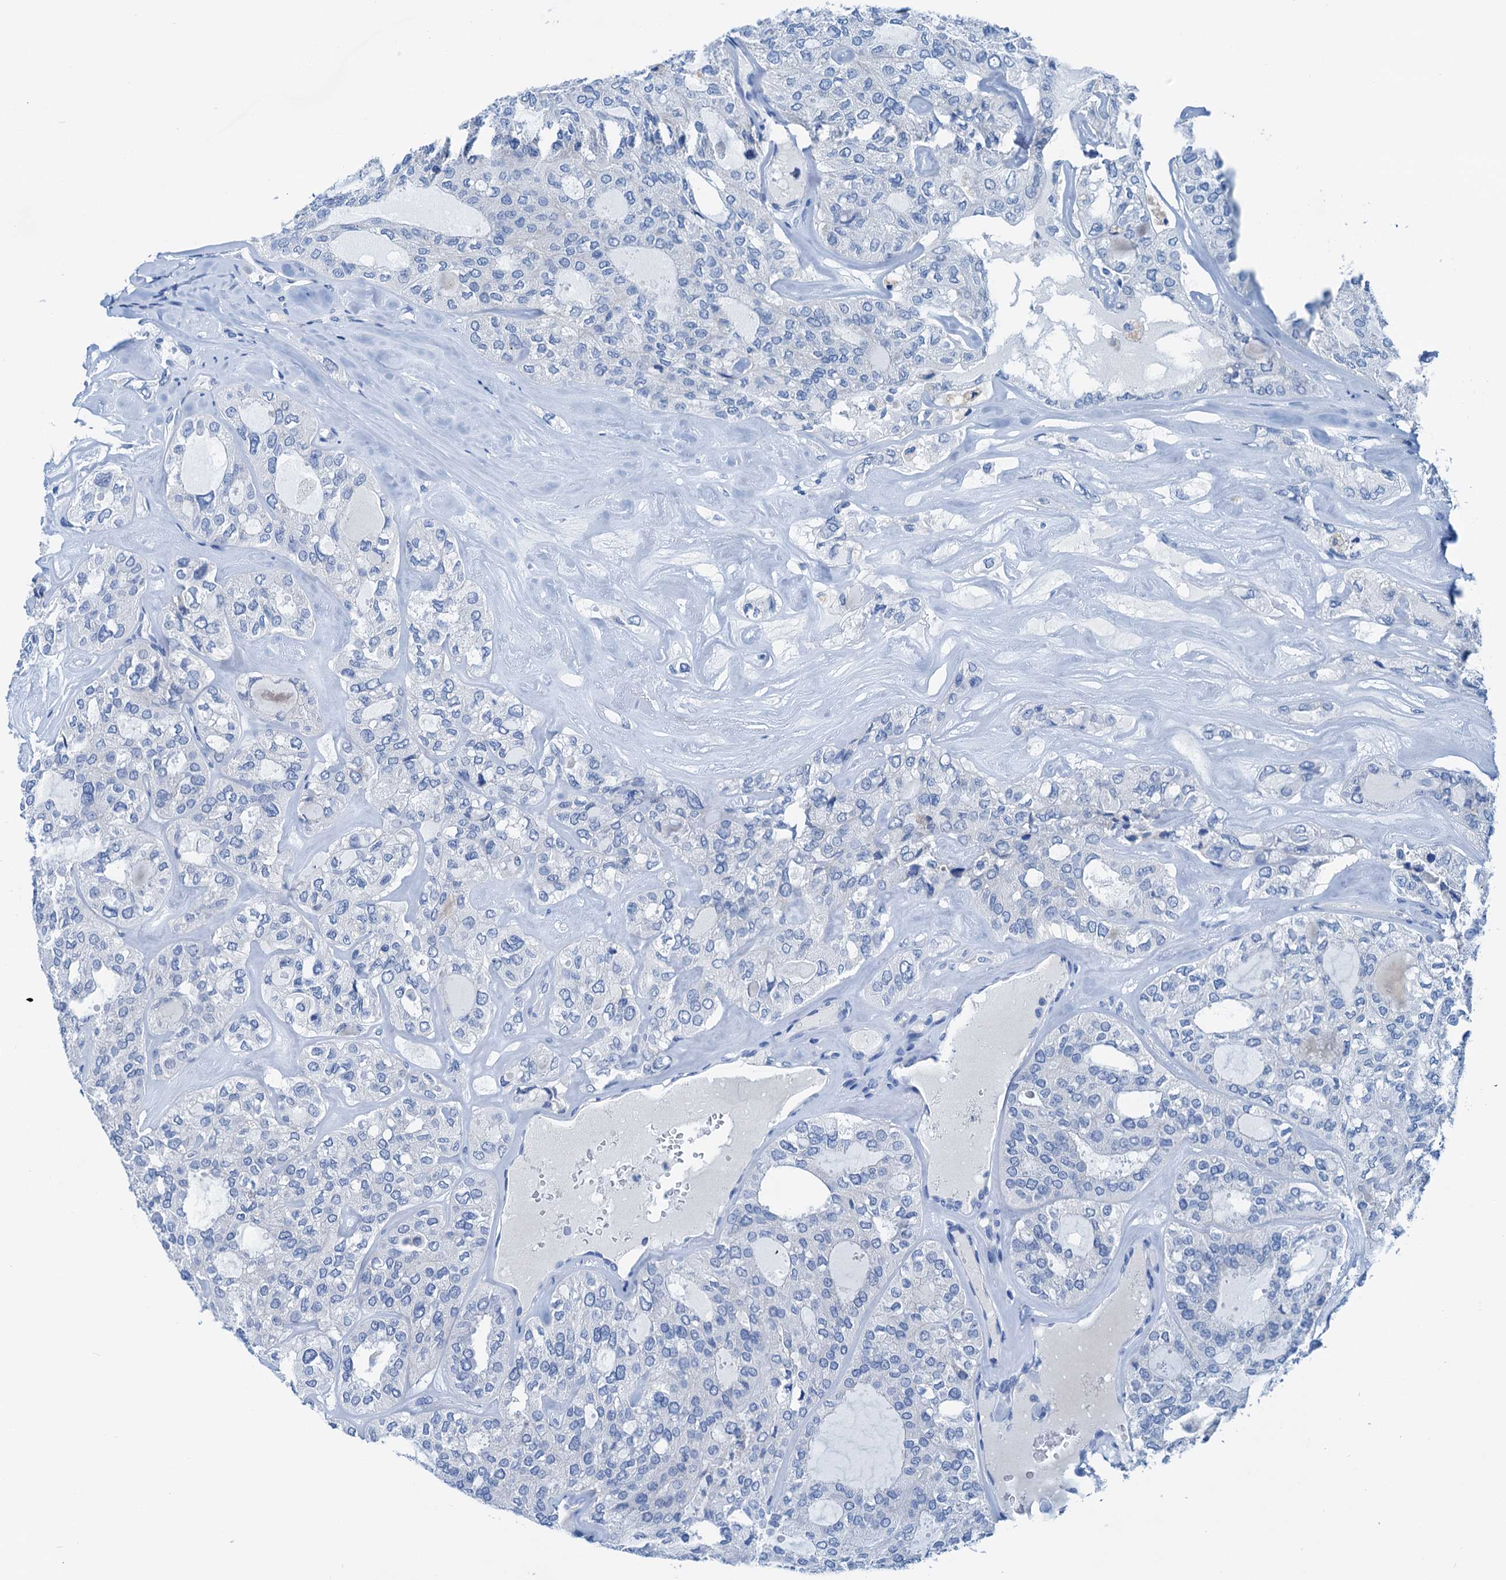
{"staining": {"intensity": "negative", "quantity": "none", "location": "none"}, "tissue": "thyroid cancer", "cell_type": "Tumor cells", "image_type": "cancer", "snomed": [{"axis": "morphology", "description": "Follicular adenoma carcinoma, NOS"}, {"axis": "topography", "description": "Thyroid gland"}], "caption": "Thyroid cancer (follicular adenoma carcinoma) stained for a protein using IHC displays no positivity tumor cells.", "gene": "KNDC1", "patient": {"sex": "male", "age": 75}}